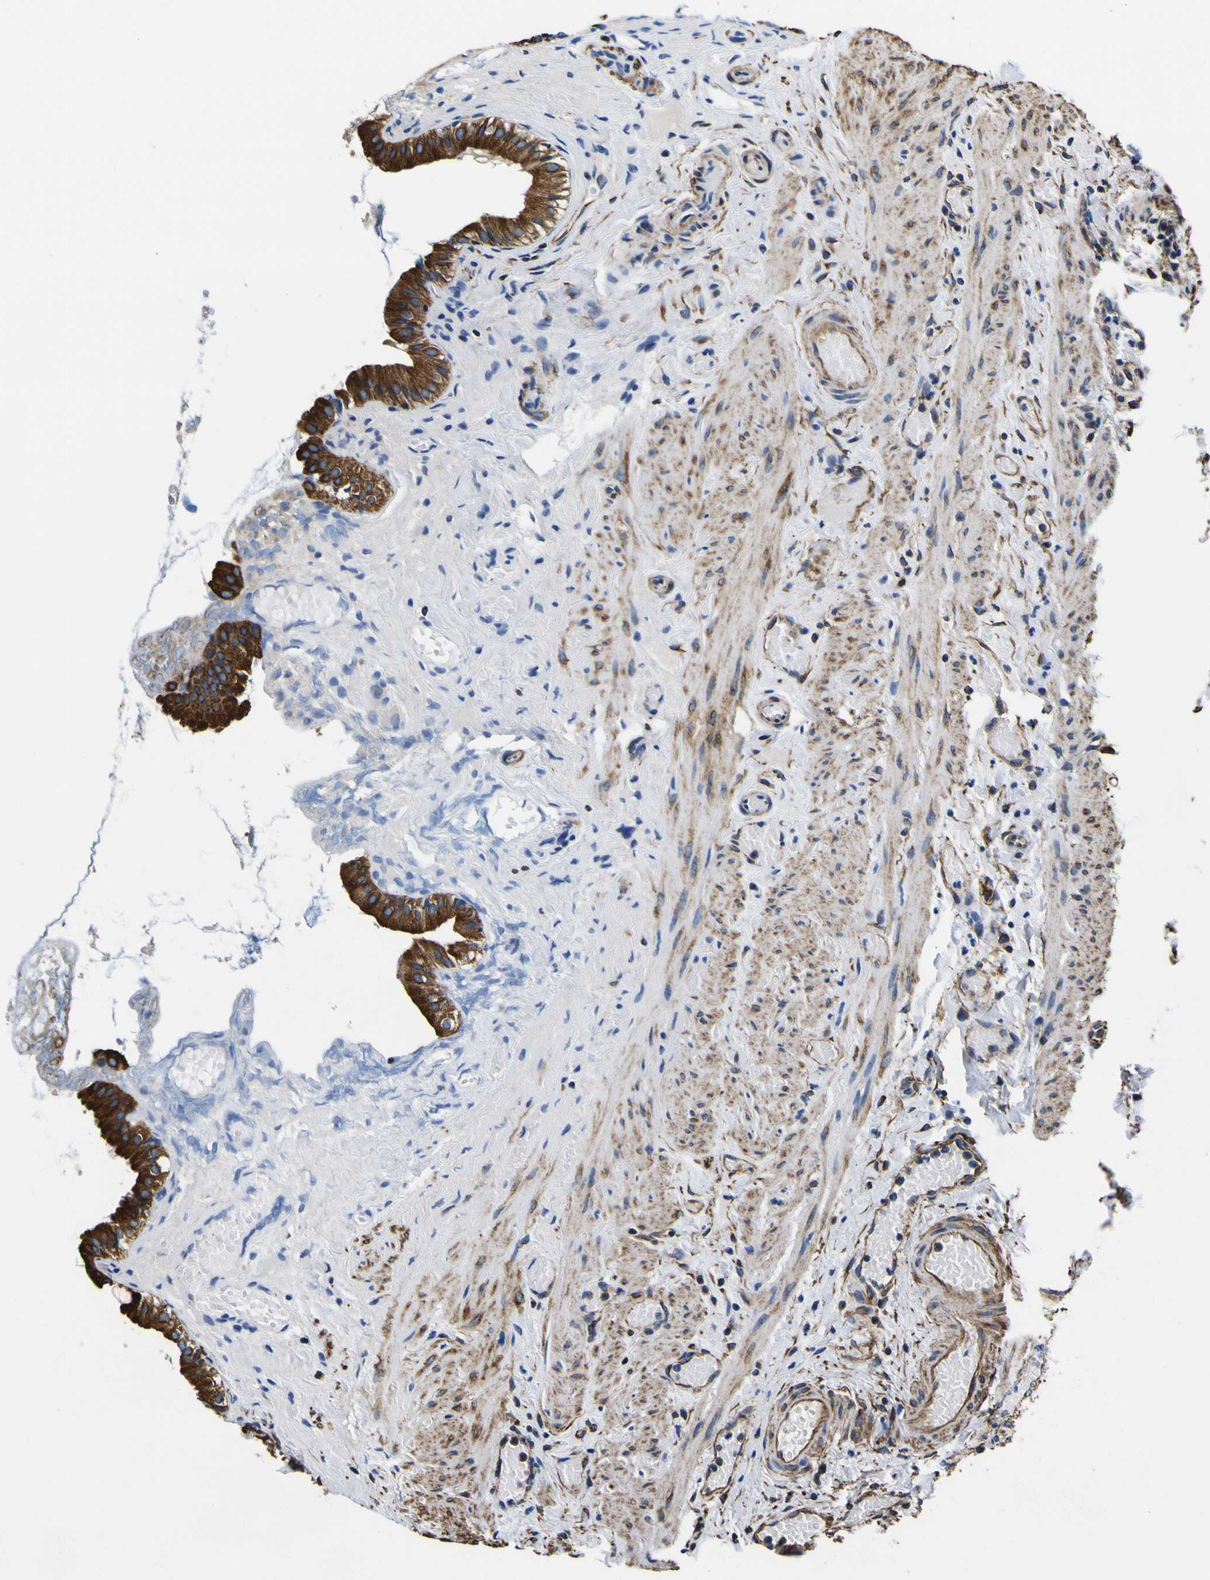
{"staining": {"intensity": "strong", "quantity": "<25%", "location": "cytoplasmic/membranous"}, "tissue": "gallbladder", "cell_type": "Glandular cells", "image_type": "normal", "snomed": [{"axis": "morphology", "description": "Normal tissue, NOS"}, {"axis": "topography", "description": "Gallbladder"}], "caption": "Human gallbladder stained with a brown dye reveals strong cytoplasmic/membranous positive expression in about <25% of glandular cells.", "gene": "TUBA1B", "patient": {"sex": "female", "age": 26}}